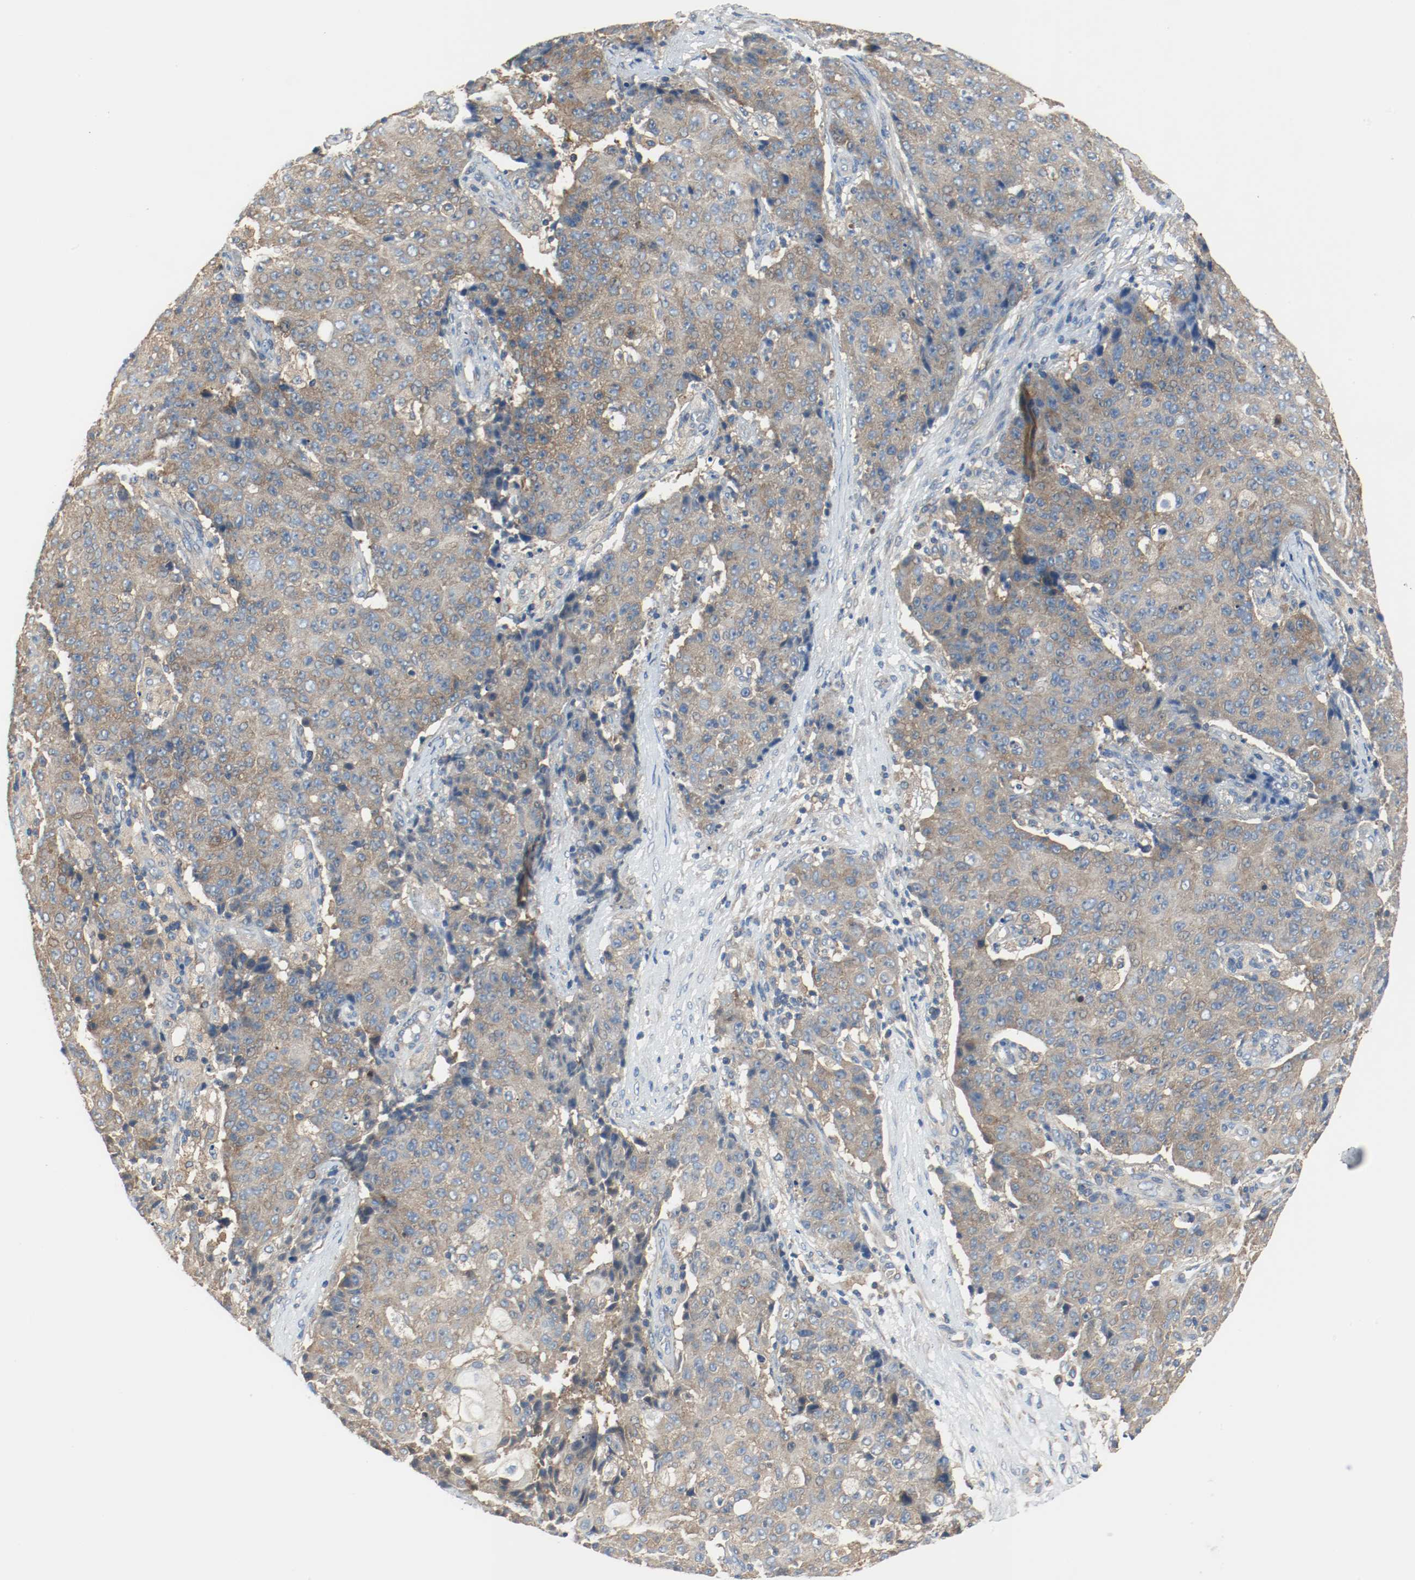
{"staining": {"intensity": "moderate", "quantity": ">75%", "location": "cytoplasmic/membranous"}, "tissue": "ovarian cancer", "cell_type": "Tumor cells", "image_type": "cancer", "snomed": [{"axis": "morphology", "description": "Carcinoma, endometroid"}, {"axis": "topography", "description": "Ovary"}], "caption": "A medium amount of moderate cytoplasmic/membranous positivity is present in approximately >75% of tumor cells in endometroid carcinoma (ovarian) tissue. Immunohistochemistry (ihc) stains the protein in brown and the nuclei are stained blue.", "gene": "HGS", "patient": {"sex": "female", "age": 42}}